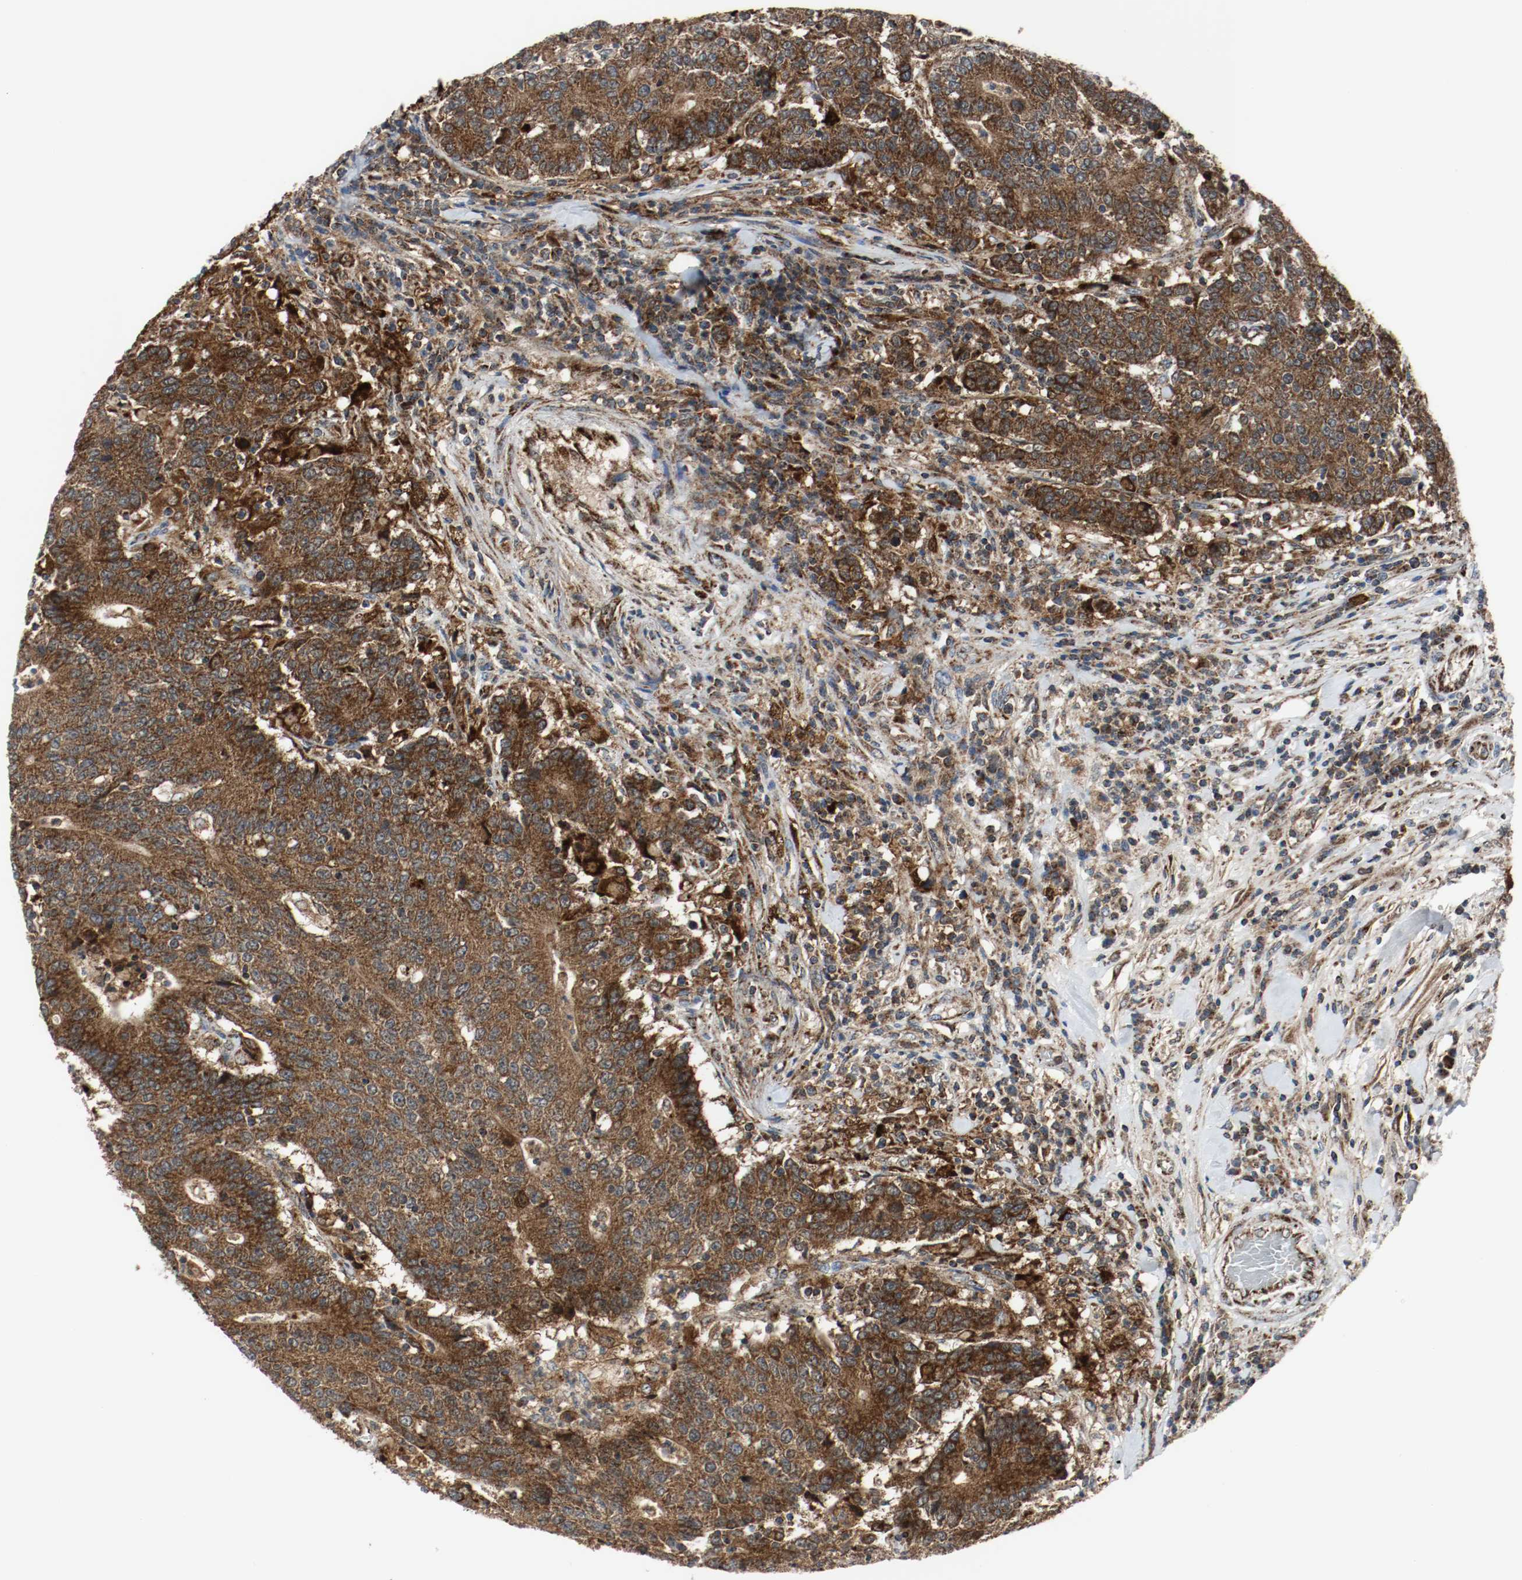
{"staining": {"intensity": "strong", "quantity": ">75%", "location": "cytoplasmic/membranous"}, "tissue": "colorectal cancer", "cell_type": "Tumor cells", "image_type": "cancer", "snomed": [{"axis": "morphology", "description": "Normal tissue, NOS"}, {"axis": "morphology", "description": "Adenocarcinoma, NOS"}, {"axis": "topography", "description": "Colon"}], "caption": "This photomicrograph demonstrates adenocarcinoma (colorectal) stained with immunohistochemistry to label a protein in brown. The cytoplasmic/membranous of tumor cells show strong positivity for the protein. Nuclei are counter-stained blue.", "gene": "TXNRD1", "patient": {"sex": "female", "age": 75}}